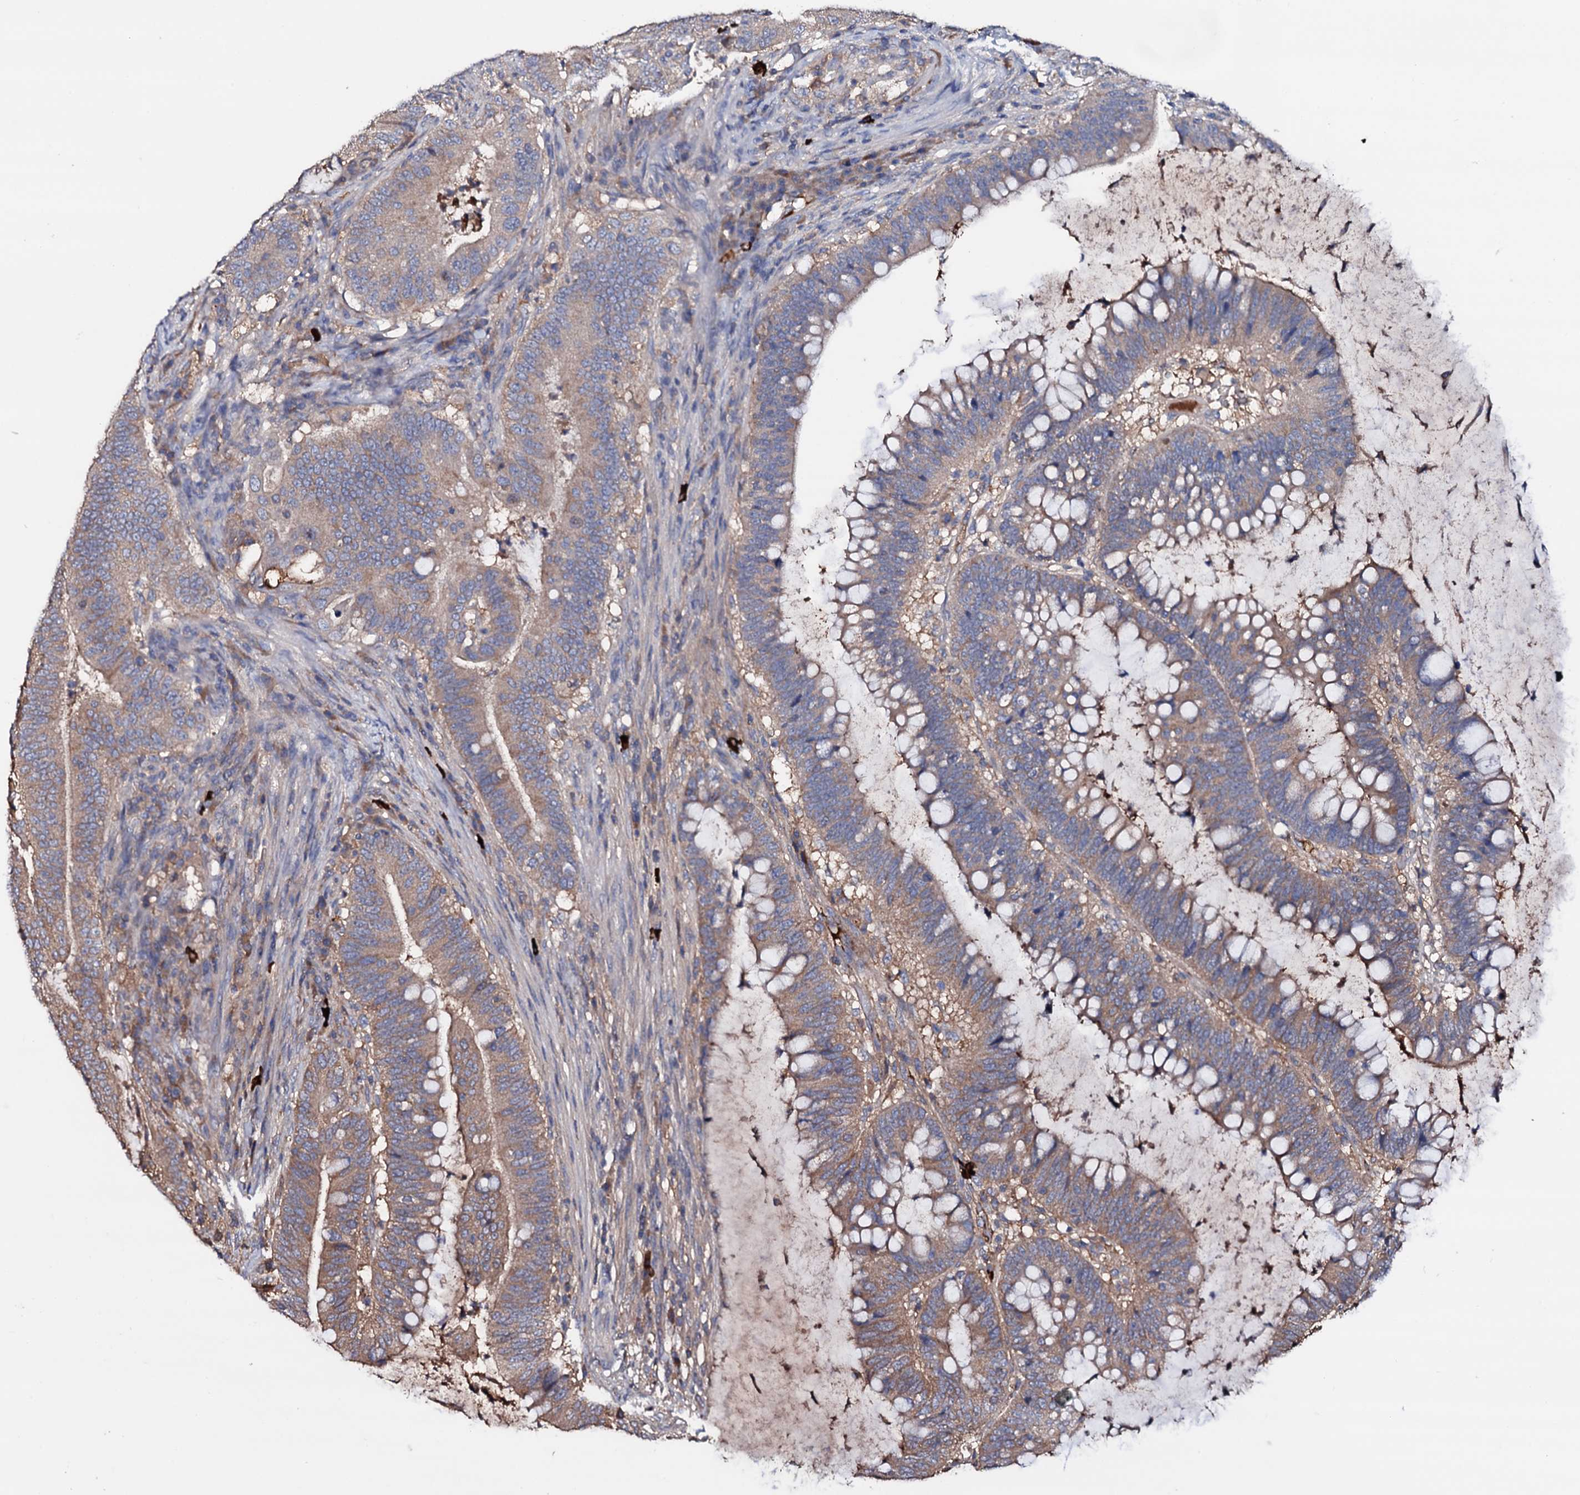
{"staining": {"intensity": "moderate", "quantity": "25%-75%", "location": "cytoplasmic/membranous"}, "tissue": "colorectal cancer", "cell_type": "Tumor cells", "image_type": "cancer", "snomed": [{"axis": "morphology", "description": "Adenocarcinoma, NOS"}, {"axis": "topography", "description": "Colon"}], "caption": "Colorectal cancer stained with a brown dye exhibits moderate cytoplasmic/membranous positive staining in about 25%-75% of tumor cells.", "gene": "TCAF2", "patient": {"sex": "female", "age": 66}}